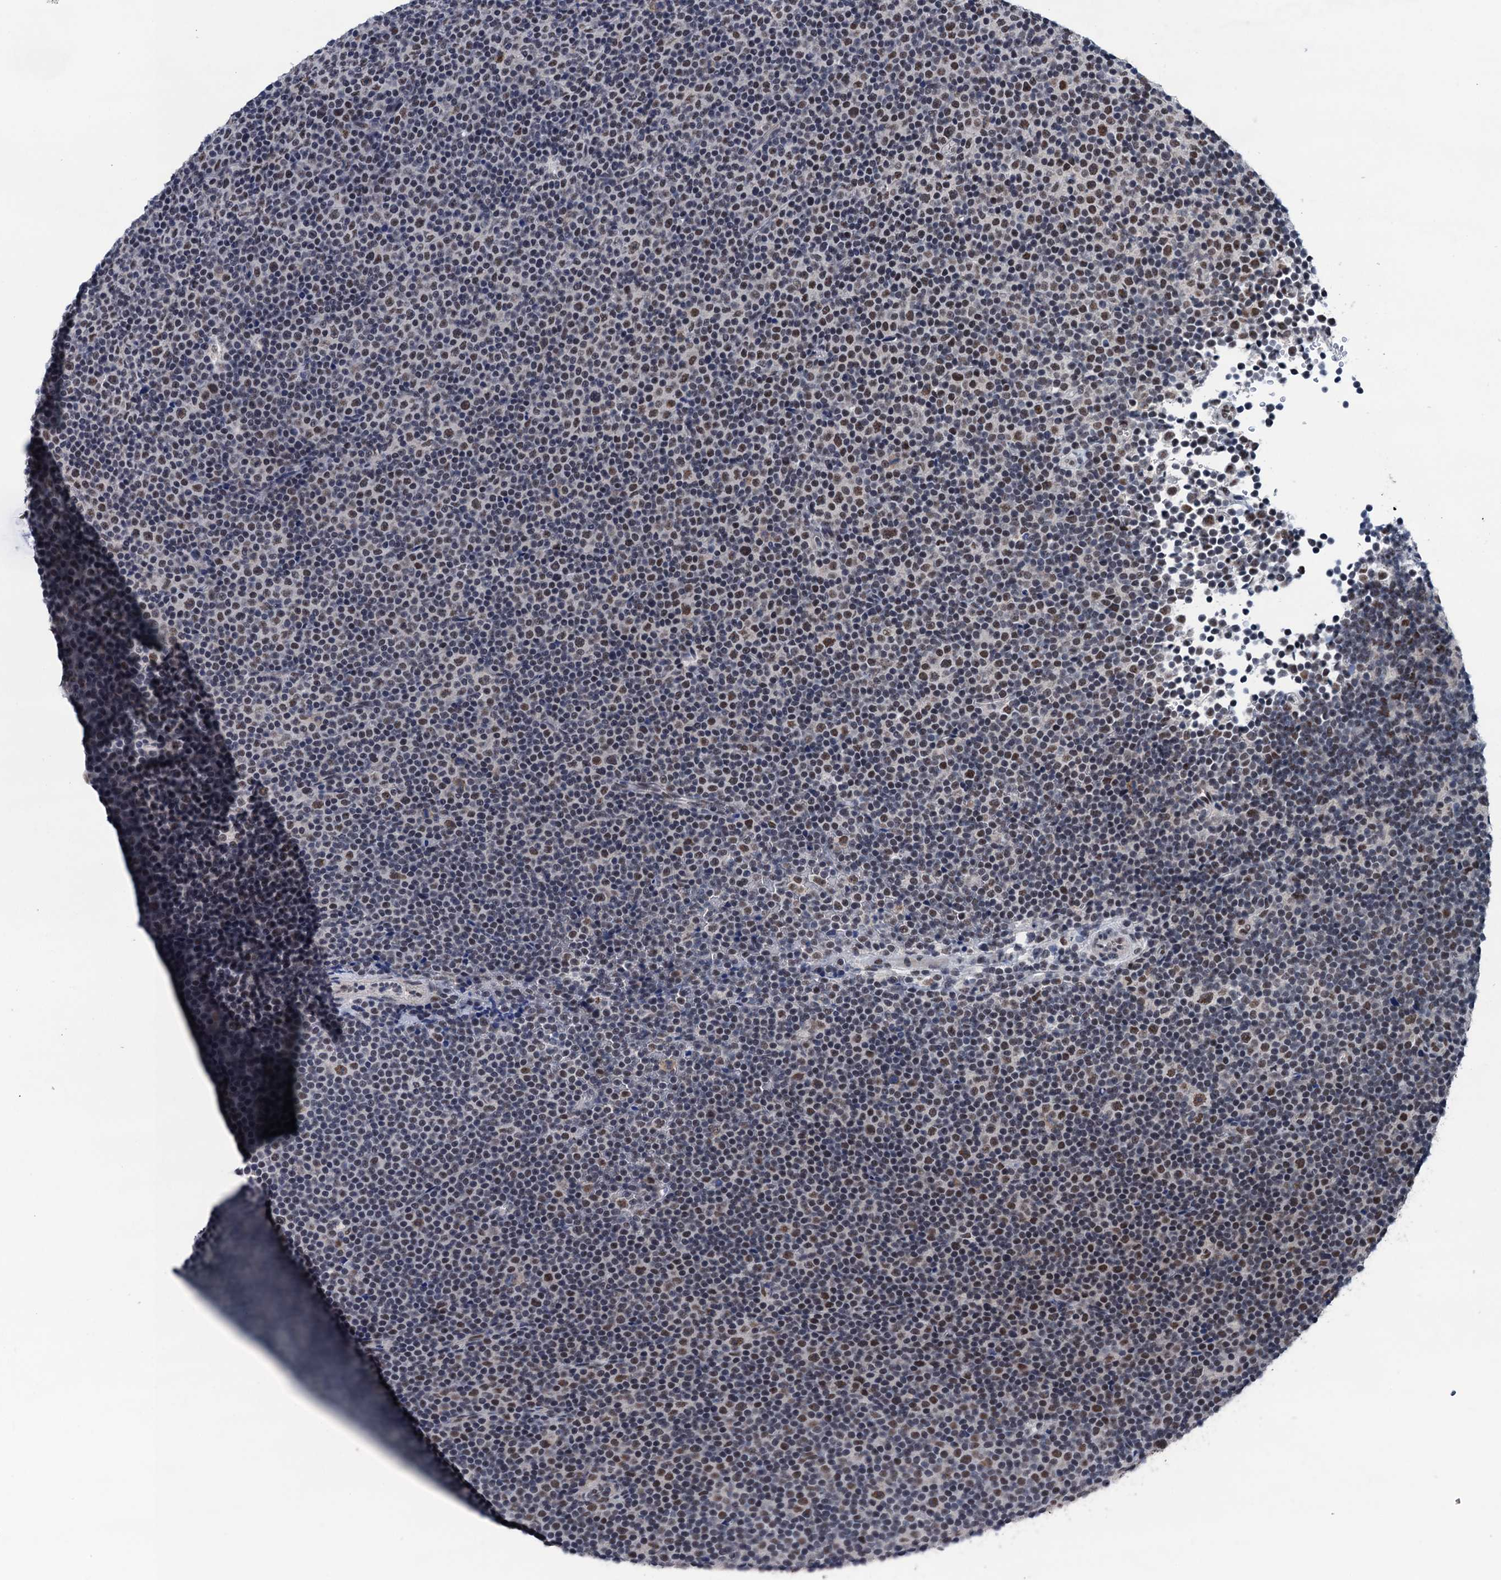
{"staining": {"intensity": "moderate", "quantity": "25%-75%", "location": "nuclear"}, "tissue": "lymphoma", "cell_type": "Tumor cells", "image_type": "cancer", "snomed": [{"axis": "morphology", "description": "Malignant lymphoma, non-Hodgkin's type, Low grade"}, {"axis": "topography", "description": "Lymph node"}], "caption": "Protein analysis of malignant lymphoma, non-Hodgkin's type (low-grade) tissue shows moderate nuclear expression in about 25%-75% of tumor cells. (DAB (3,3'-diaminobenzidine) = brown stain, brightfield microscopy at high magnification).", "gene": "FNBP4", "patient": {"sex": "female", "age": 67}}